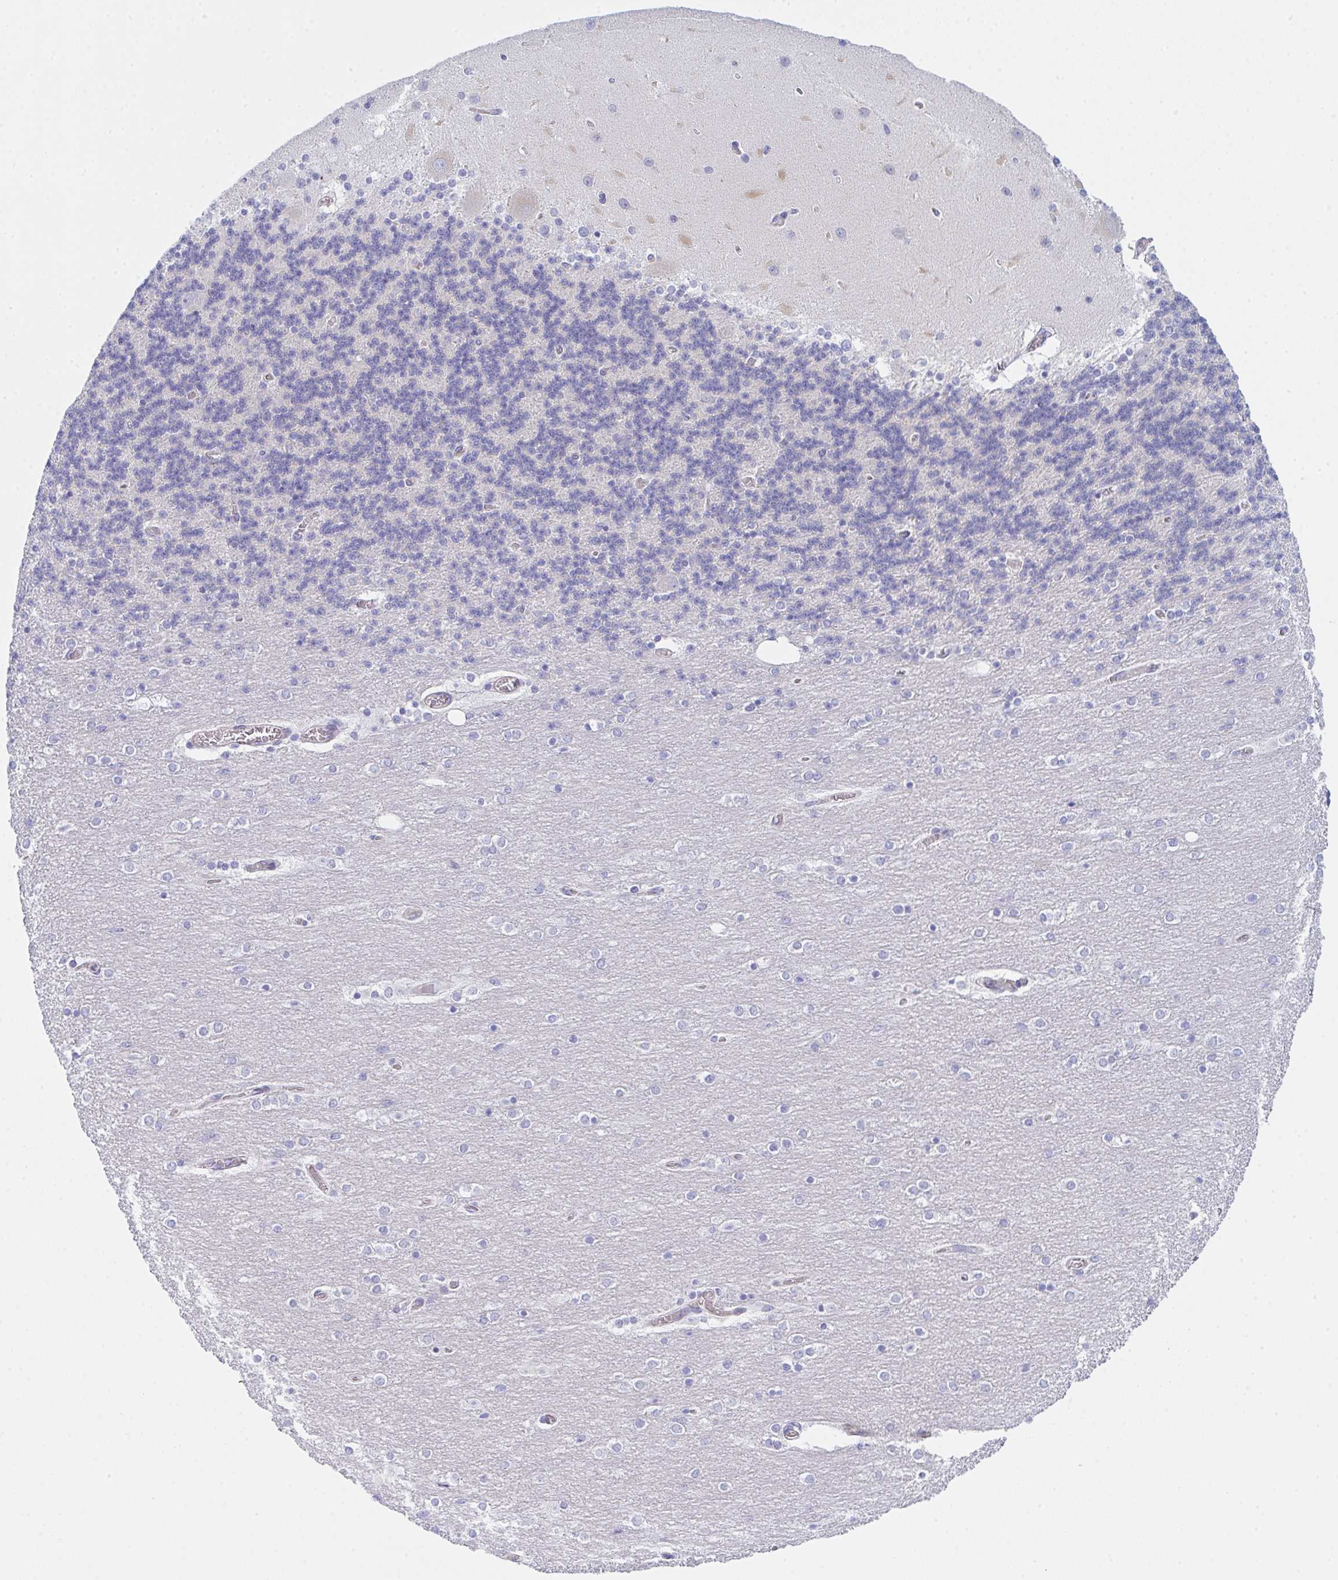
{"staining": {"intensity": "negative", "quantity": "none", "location": "none"}, "tissue": "cerebellum", "cell_type": "Cells in granular layer", "image_type": "normal", "snomed": [{"axis": "morphology", "description": "Normal tissue, NOS"}, {"axis": "topography", "description": "Cerebellum"}], "caption": "IHC of normal cerebellum exhibits no expression in cells in granular layer. (Brightfield microscopy of DAB immunohistochemistry (IHC) at high magnification).", "gene": "CEP170B", "patient": {"sex": "female", "age": 54}}